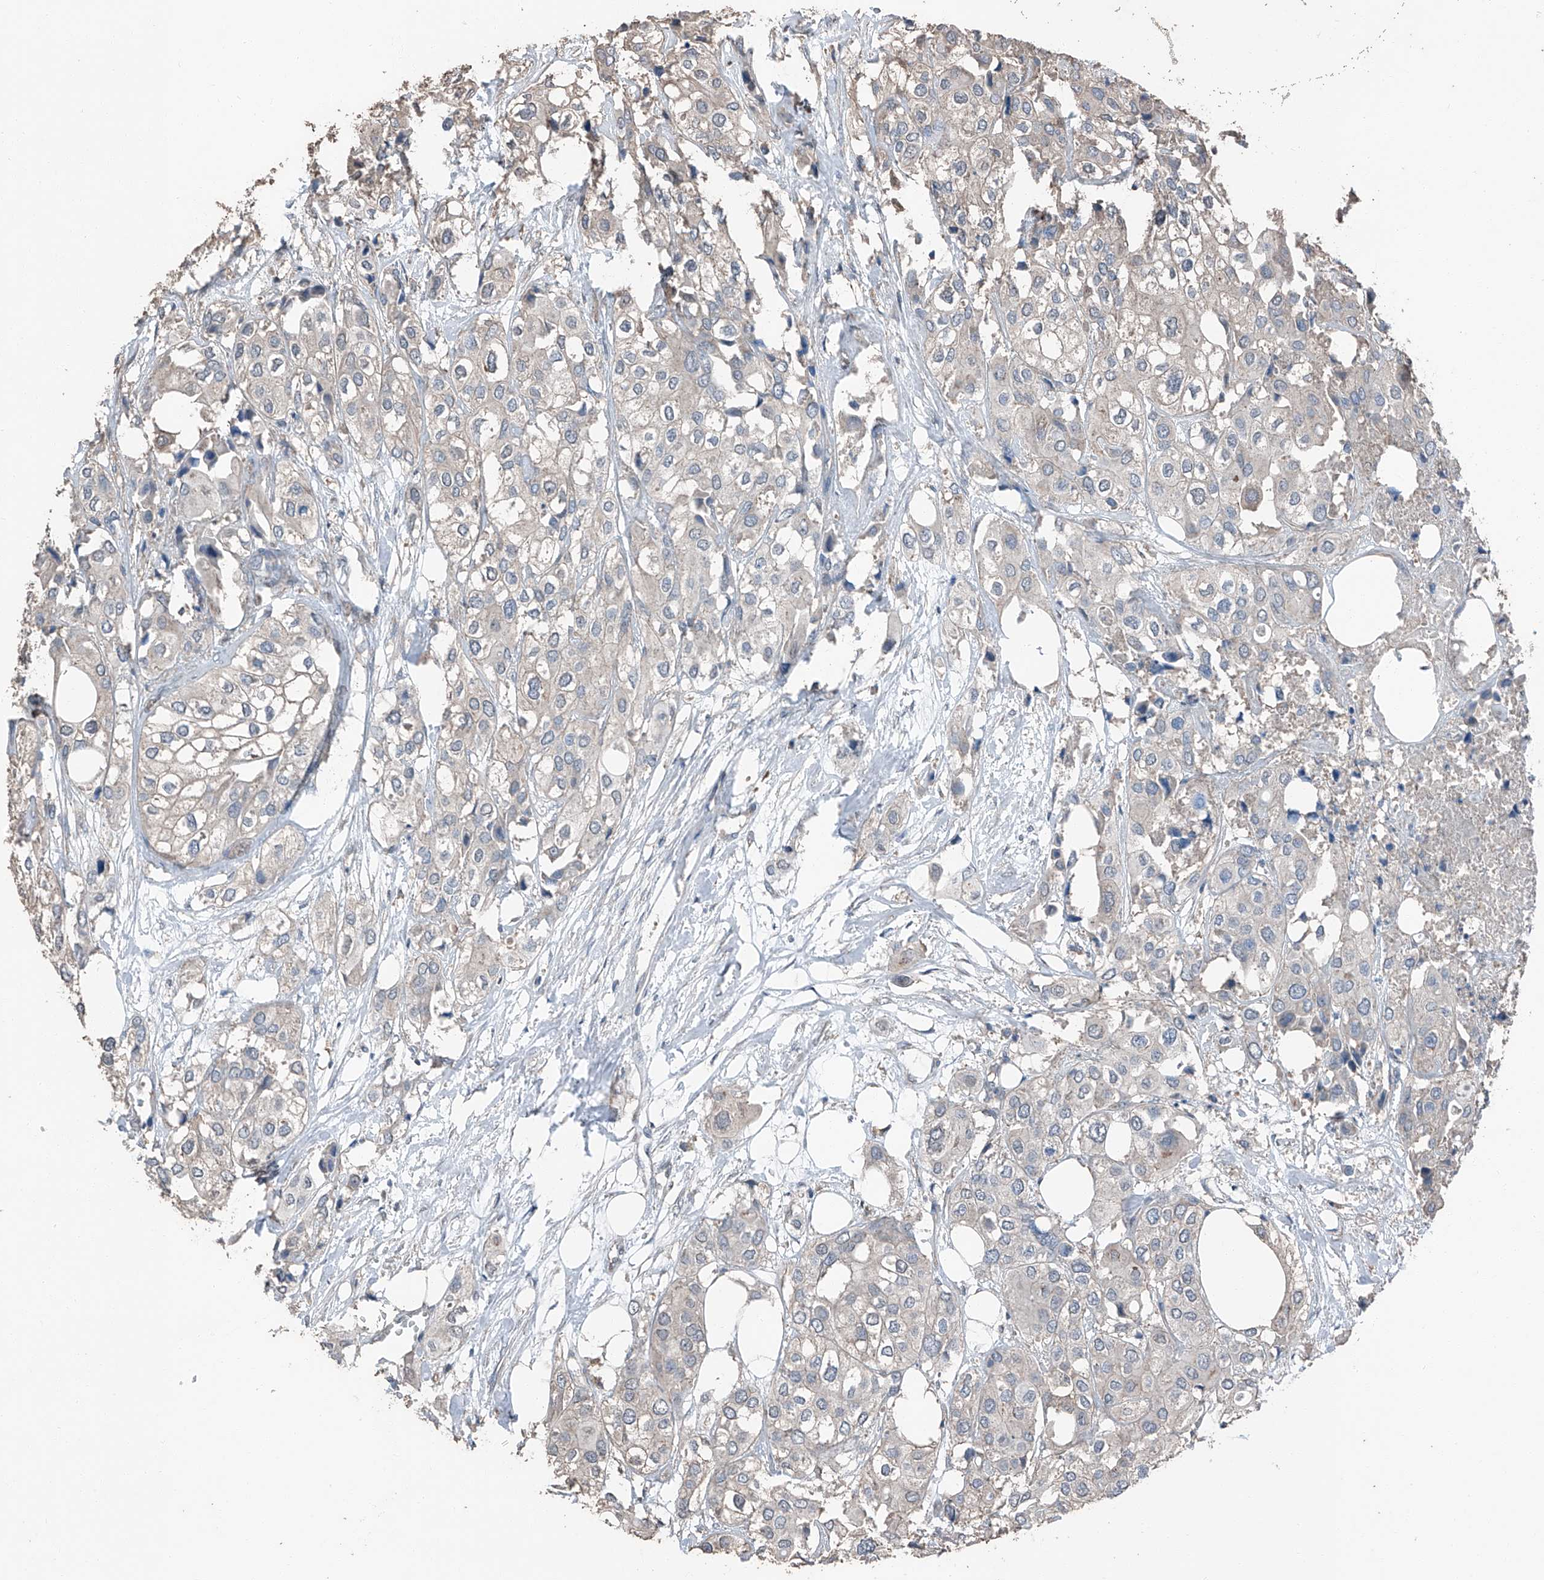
{"staining": {"intensity": "negative", "quantity": "none", "location": "none"}, "tissue": "urothelial cancer", "cell_type": "Tumor cells", "image_type": "cancer", "snomed": [{"axis": "morphology", "description": "Urothelial carcinoma, High grade"}, {"axis": "topography", "description": "Urinary bladder"}], "caption": "The immunohistochemistry histopathology image has no significant positivity in tumor cells of high-grade urothelial carcinoma tissue.", "gene": "MAMLD1", "patient": {"sex": "male", "age": 64}}